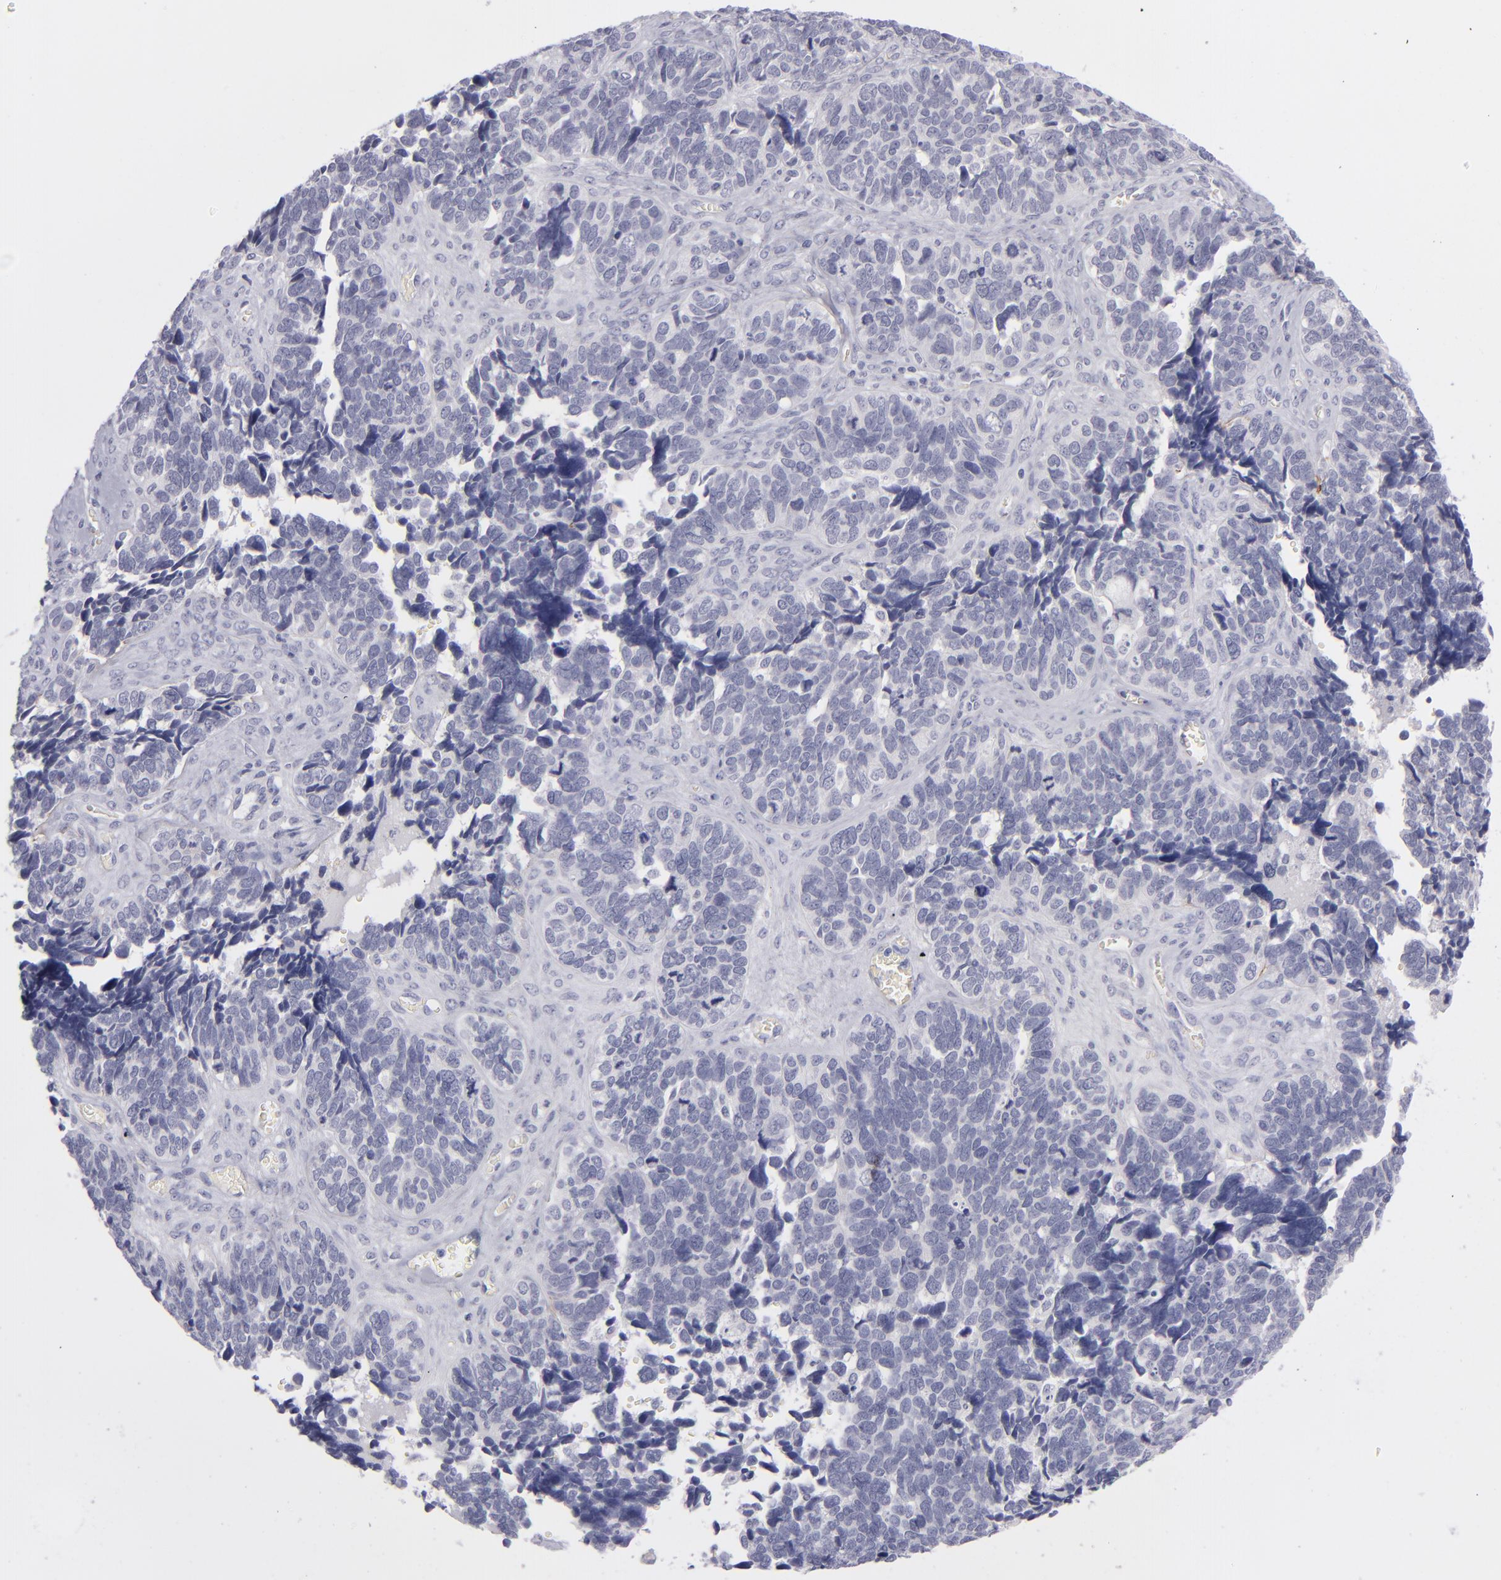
{"staining": {"intensity": "negative", "quantity": "none", "location": "none"}, "tissue": "ovarian cancer", "cell_type": "Tumor cells", "image_type": "cancer", "snomed": [{"axis": "morphology", "description": "Cystadenocarcinoma, serous, NOS"}, {"axis": "topography", "description": "Ovary"}], "caption": "This is an immunohistochemistry histopathology image of human serous cystadenocarcinoma (ovarian). There is no positivity in tumor cells.", "gene": "ITGB4", "patient": {"sex": "female", "age": 77}}